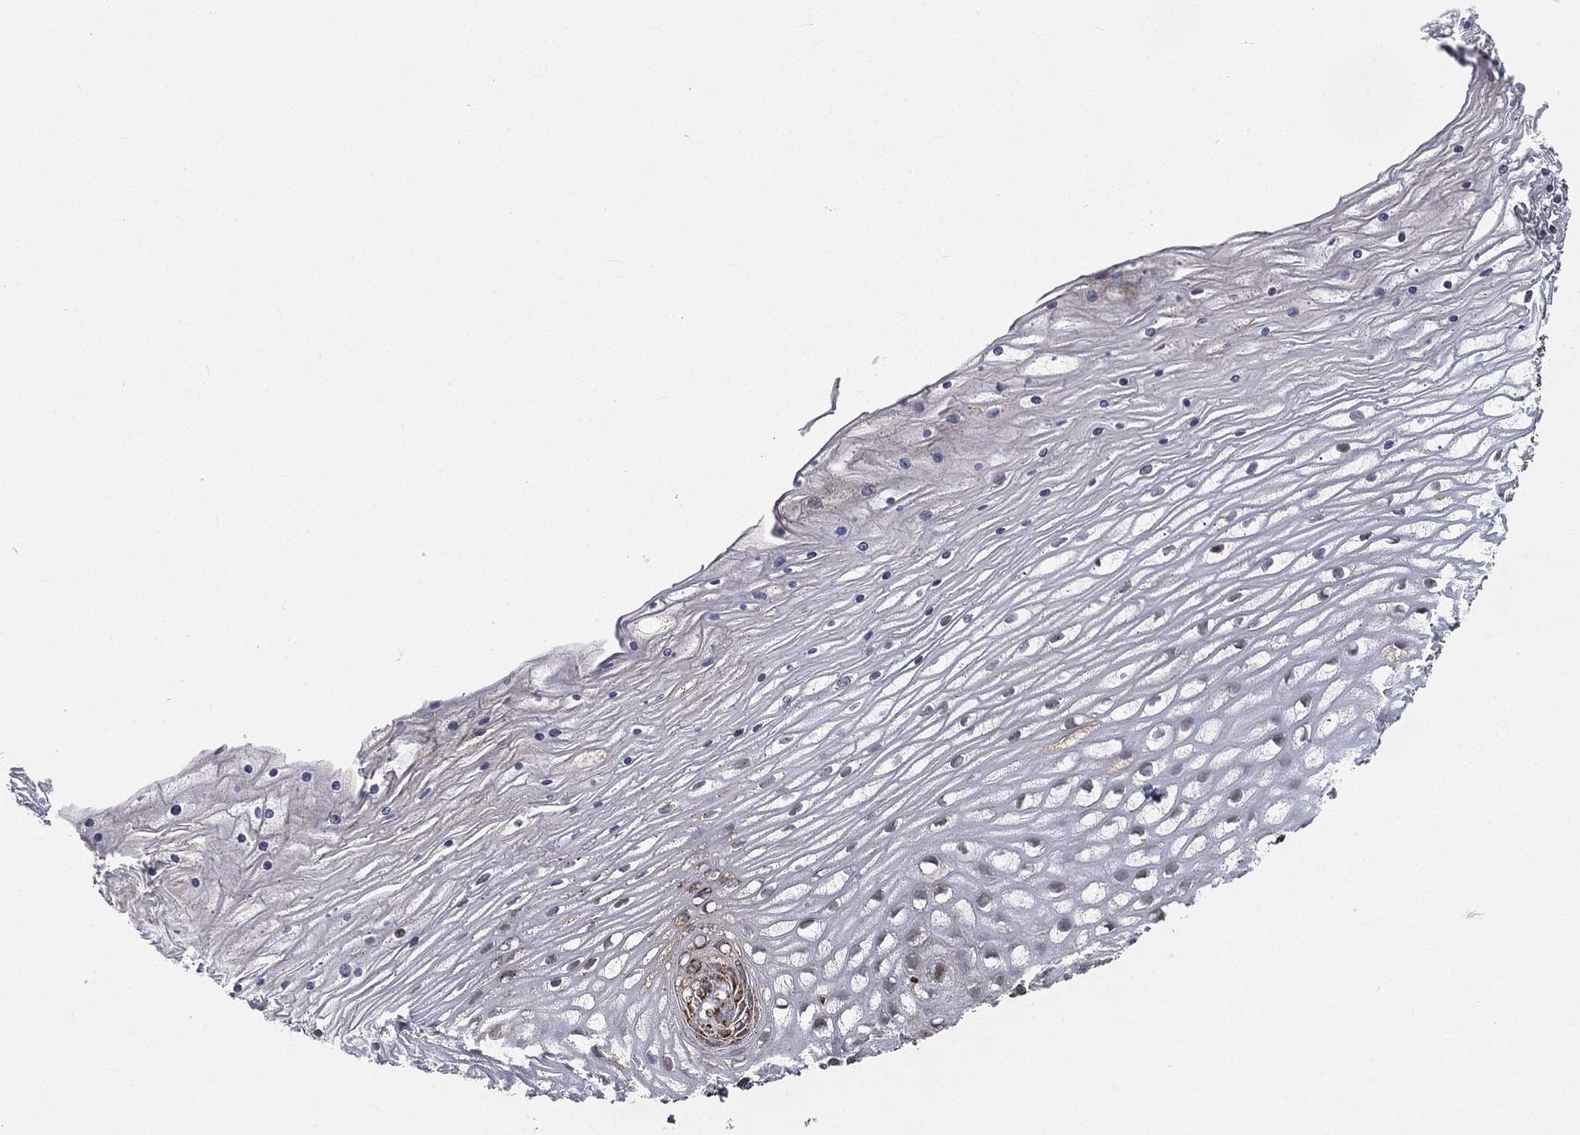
{"staining": {"intensity": "moderate", "quantity": ">75%", "location": "cytoplasmic/membranous"}, "tissue": "cervix", "cell_type": "Glandular cells", "image_type": "normal", "snomed": [{"axis": "morphology", "description": "Normal tissue, NOS"}, {"axis": "topography", "description": "Cervix"}], "caption": "This is a micrograph of IHC staining of normal cervix, which shows moderate staining in the cytoplasmic/membranous of glandular cells.", "gene": "RIN3", "patient": {"sex": "female", "age": 35}}